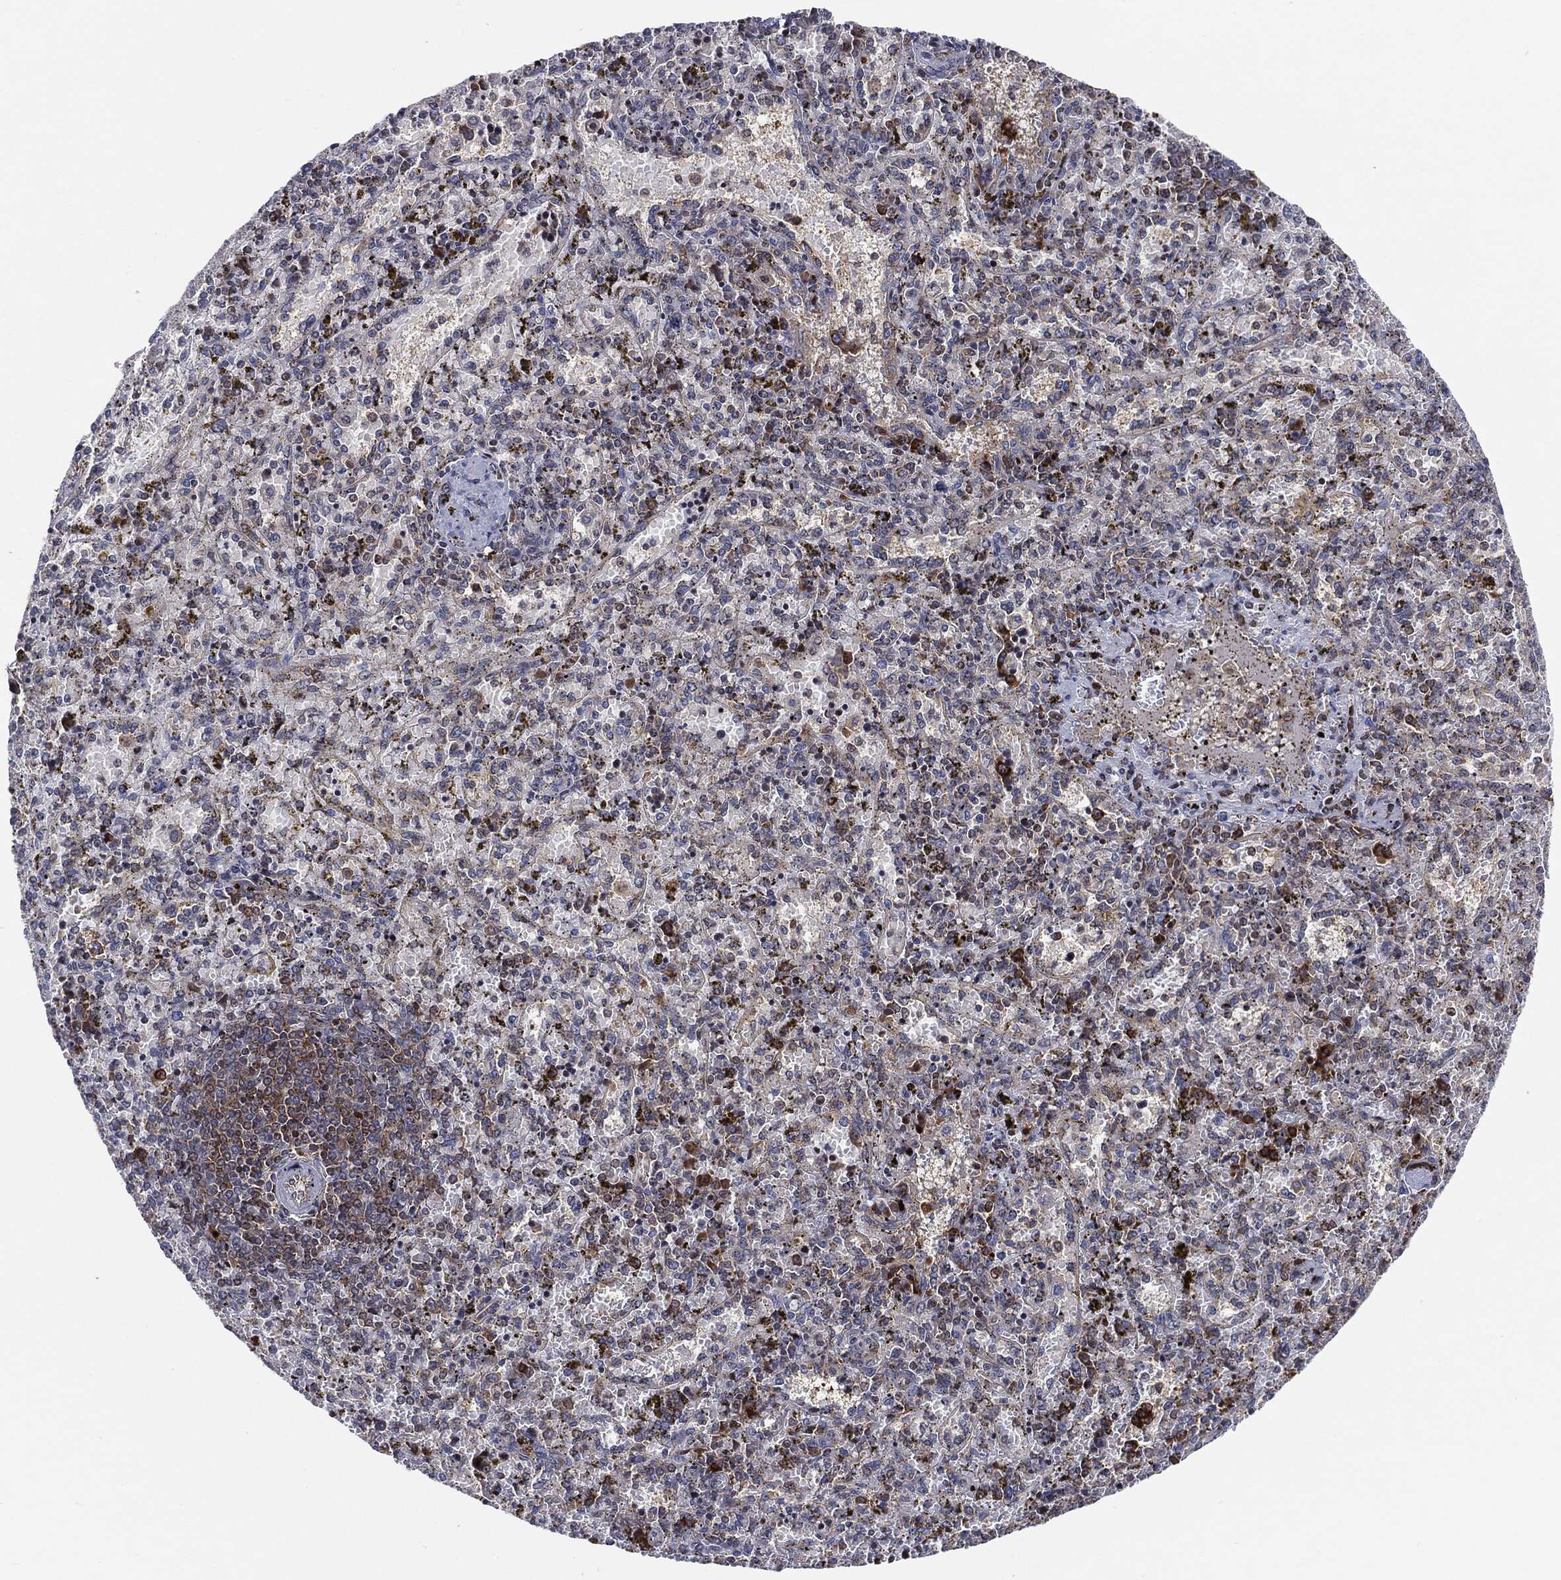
{"staining": {"intensity": "moderate", "quantity": "<25%", "location": "cytoplasmic/membranous"}, "tissue": "spleen", "cell_type": "Cells in red pulp", "image_type": "normal", "snomed": [{"axis": "morphology", "description": "Normal tissue, NOS"}, {"axis": "topography", "description": "Spleen"}], "caption": "Moderate cytoplasmic/membranous protein staining is present in approximately <25% of cells in red pulp in spleen.", "gene": "EIF2S2", "patient": {"sex": "female", "age": 50}}